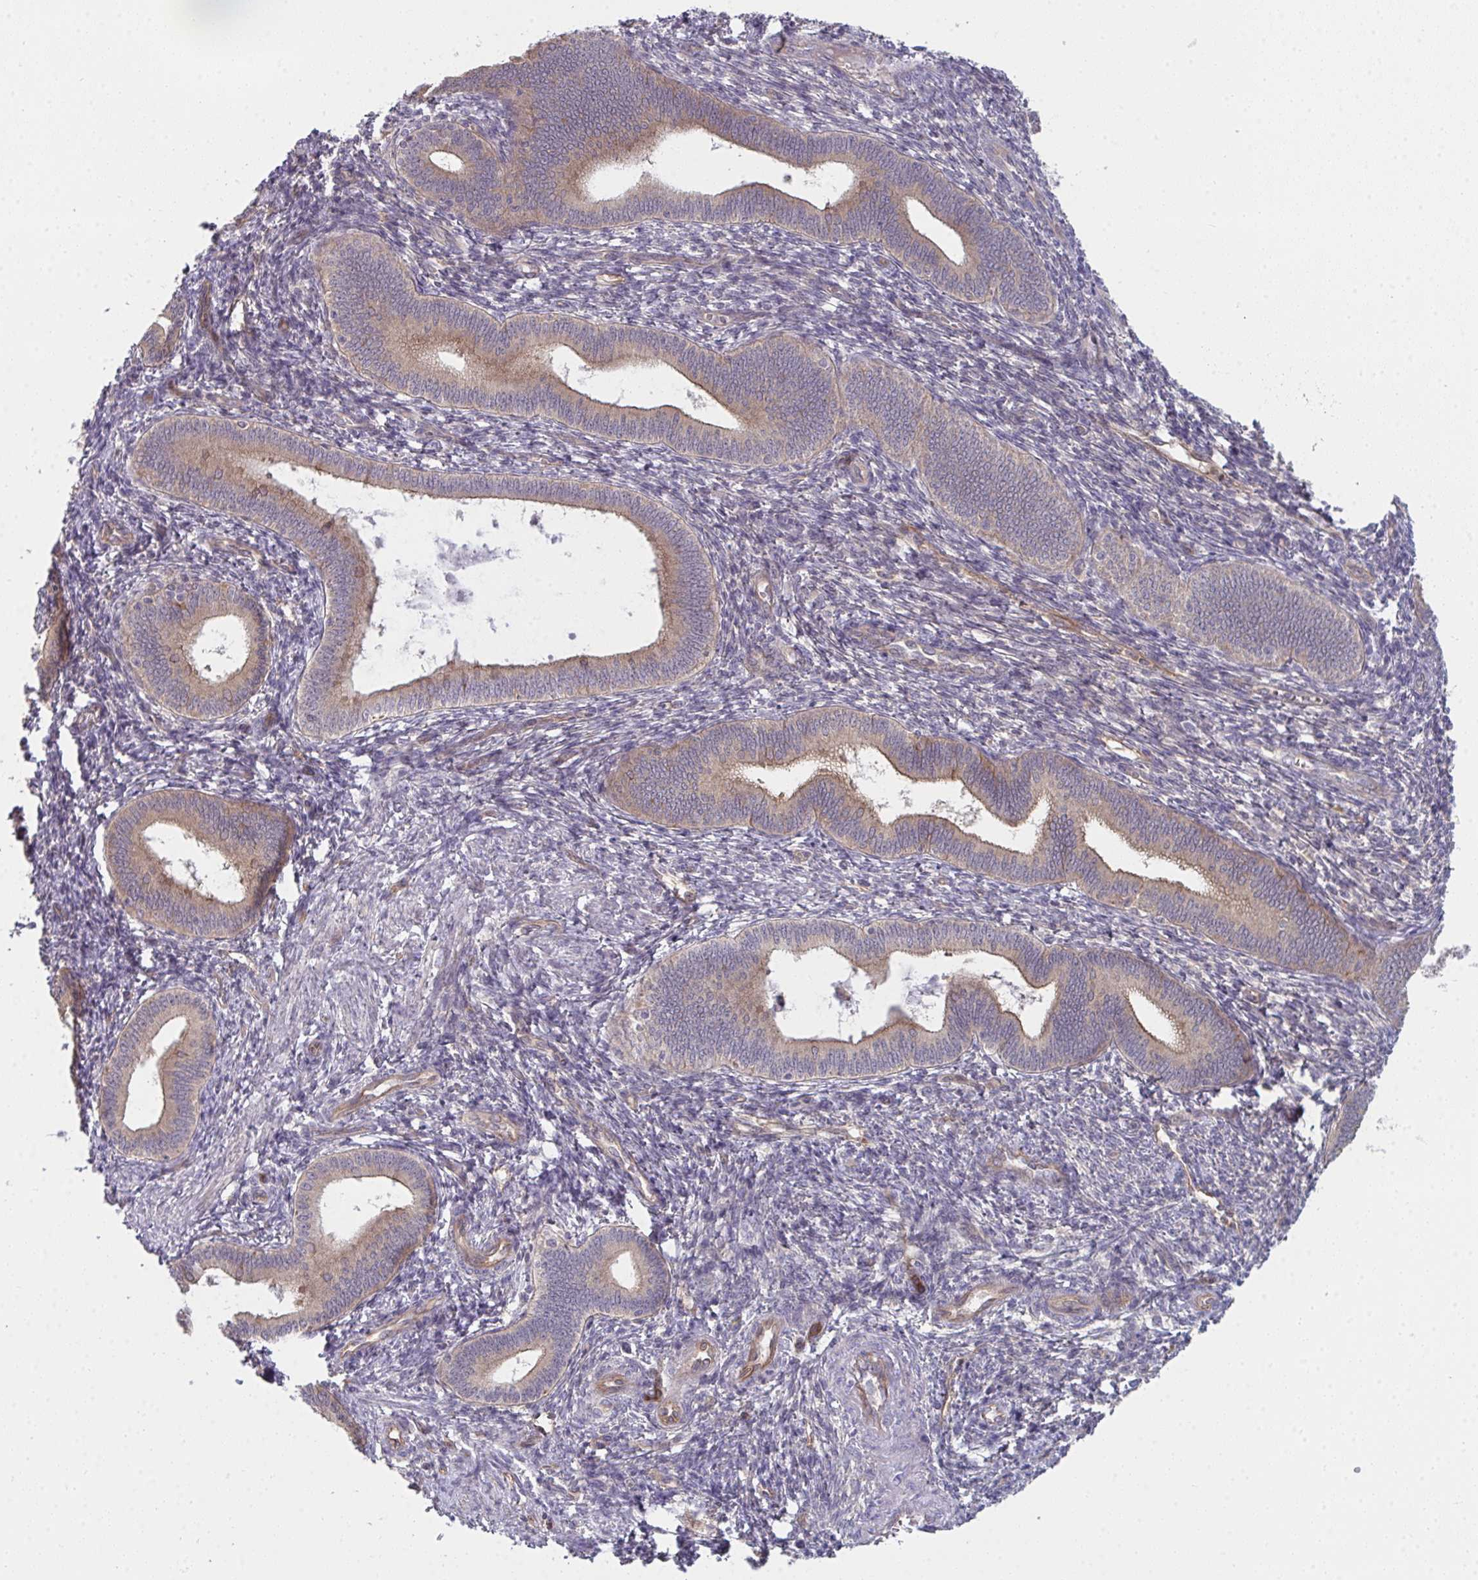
{"staining": {"intensity": "negative", "quantity": "none", "location": "none"}, "tissue": "endometrium", "cell_type": "Cells in endometrial stroma", "image_type": "normal", "snomed": [{"axis": "morphology", "description": "Normal tissue, NOS"}, {"axis": "topography", "description": "Endometrium"}], "caption": "A high-resolution histopathology image shows immunohistochemistry staining of normal endometrium, which demonstrates no significant expression in cells in endometrial stroma. (DAB (3,3'-diaminobenzidine) immunohistochemistry visualized using brightfield microscopy, high magnification).", "gene": "CASP9", "patient": {"sex": "female", "age": 41}}